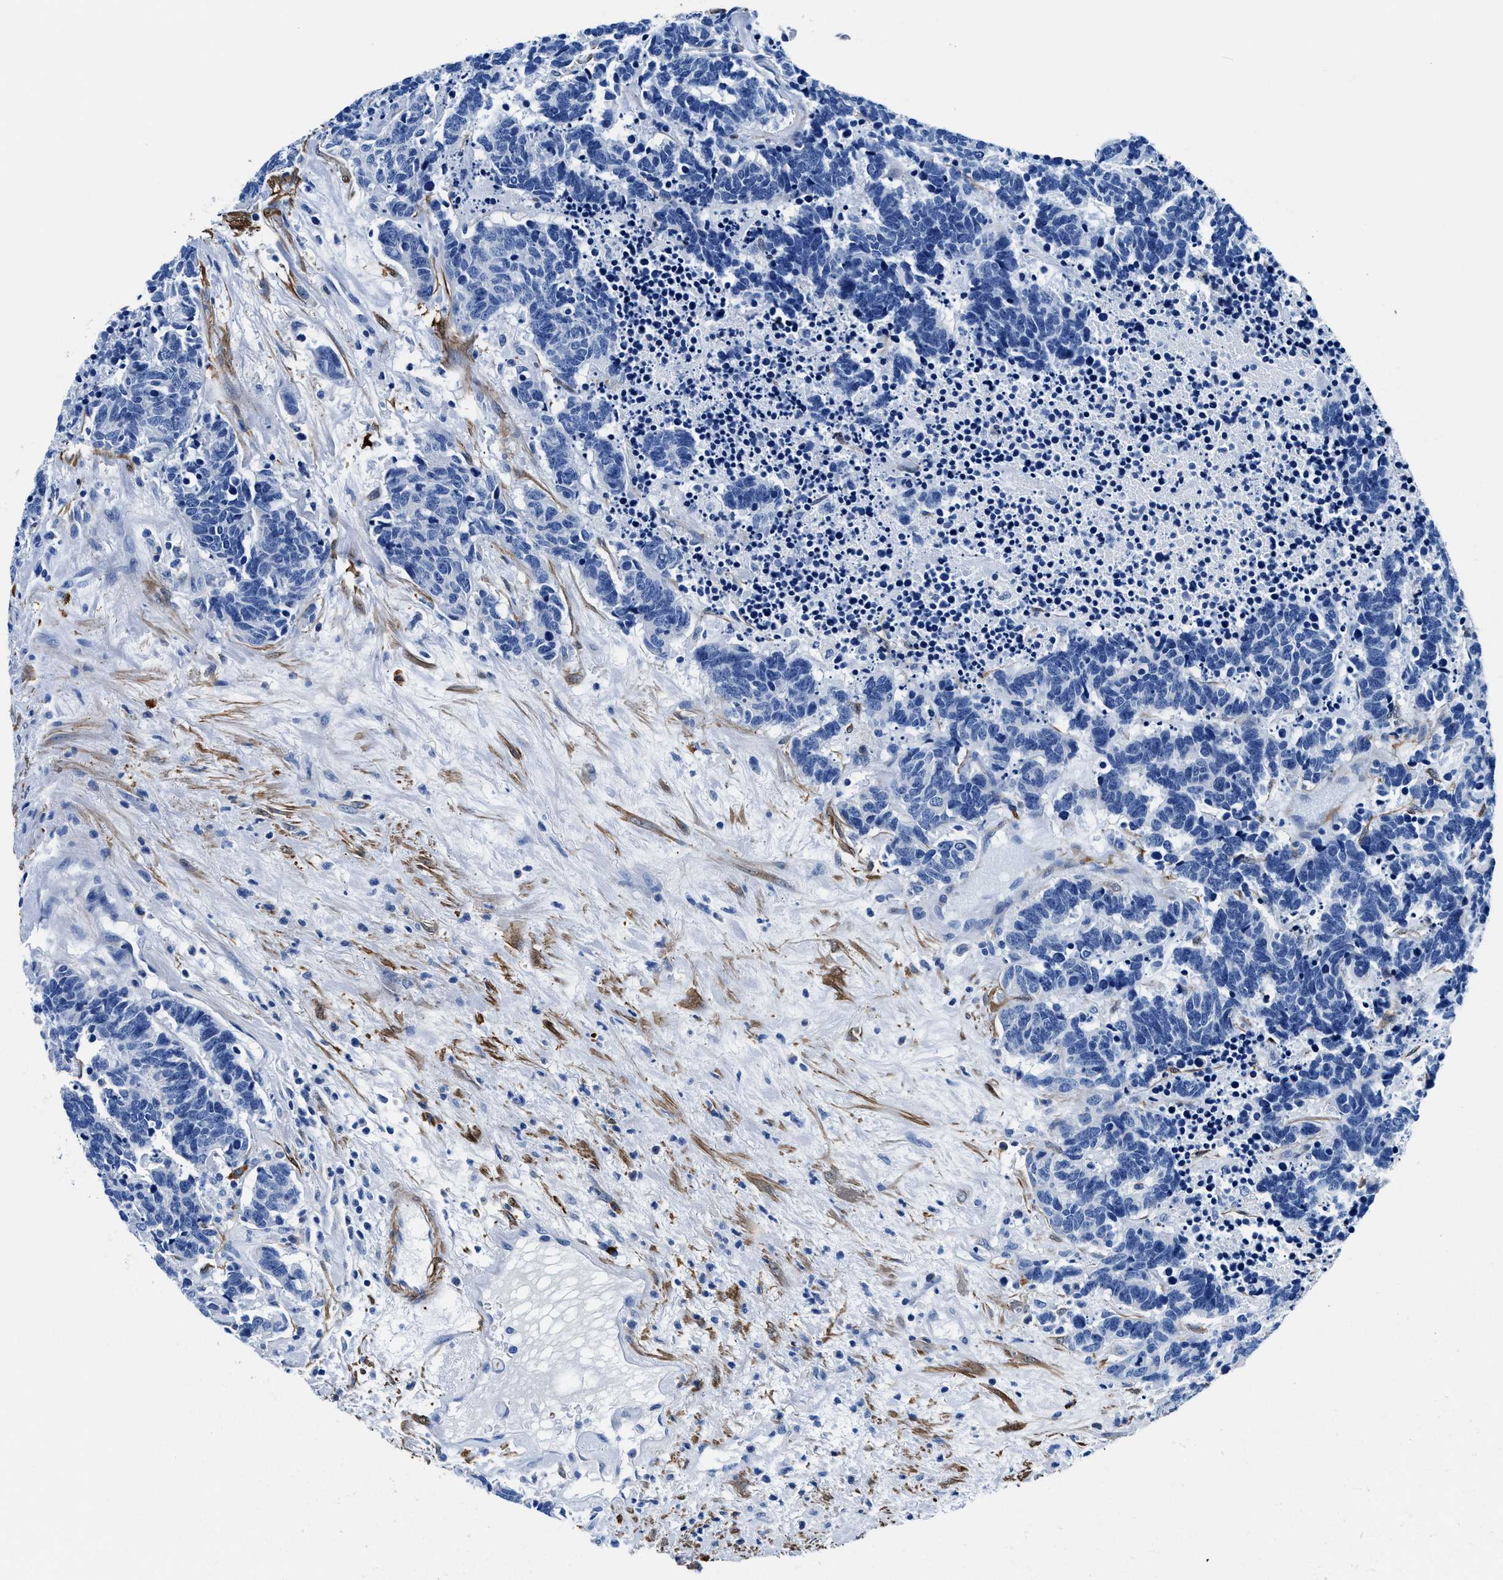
{"staining": {"intensity": "negative", "quantity": "none", "location": "none"}, "tissue": "carcinoid", "cell_type": "Tumor cells", "image_type": "cancer", "snomed": [{"axis": "morphology", "description": "Carcinoma, NOS"}, {"axis": "morphology", "description": "Carcinoid, malignant, NOS"}, {"axis": "topography", "description": "Urinary bladder"}], "caption": "Tumor cells show no significant staining in carcinoid (malignant). (DAB (3,3'-diaminobenzidine) immunohistochemistry (IHC) visualized using brightfield microscopy, high magnification).", "gene": "TEX261", "patient": {"sex": "male", "age": 57}}